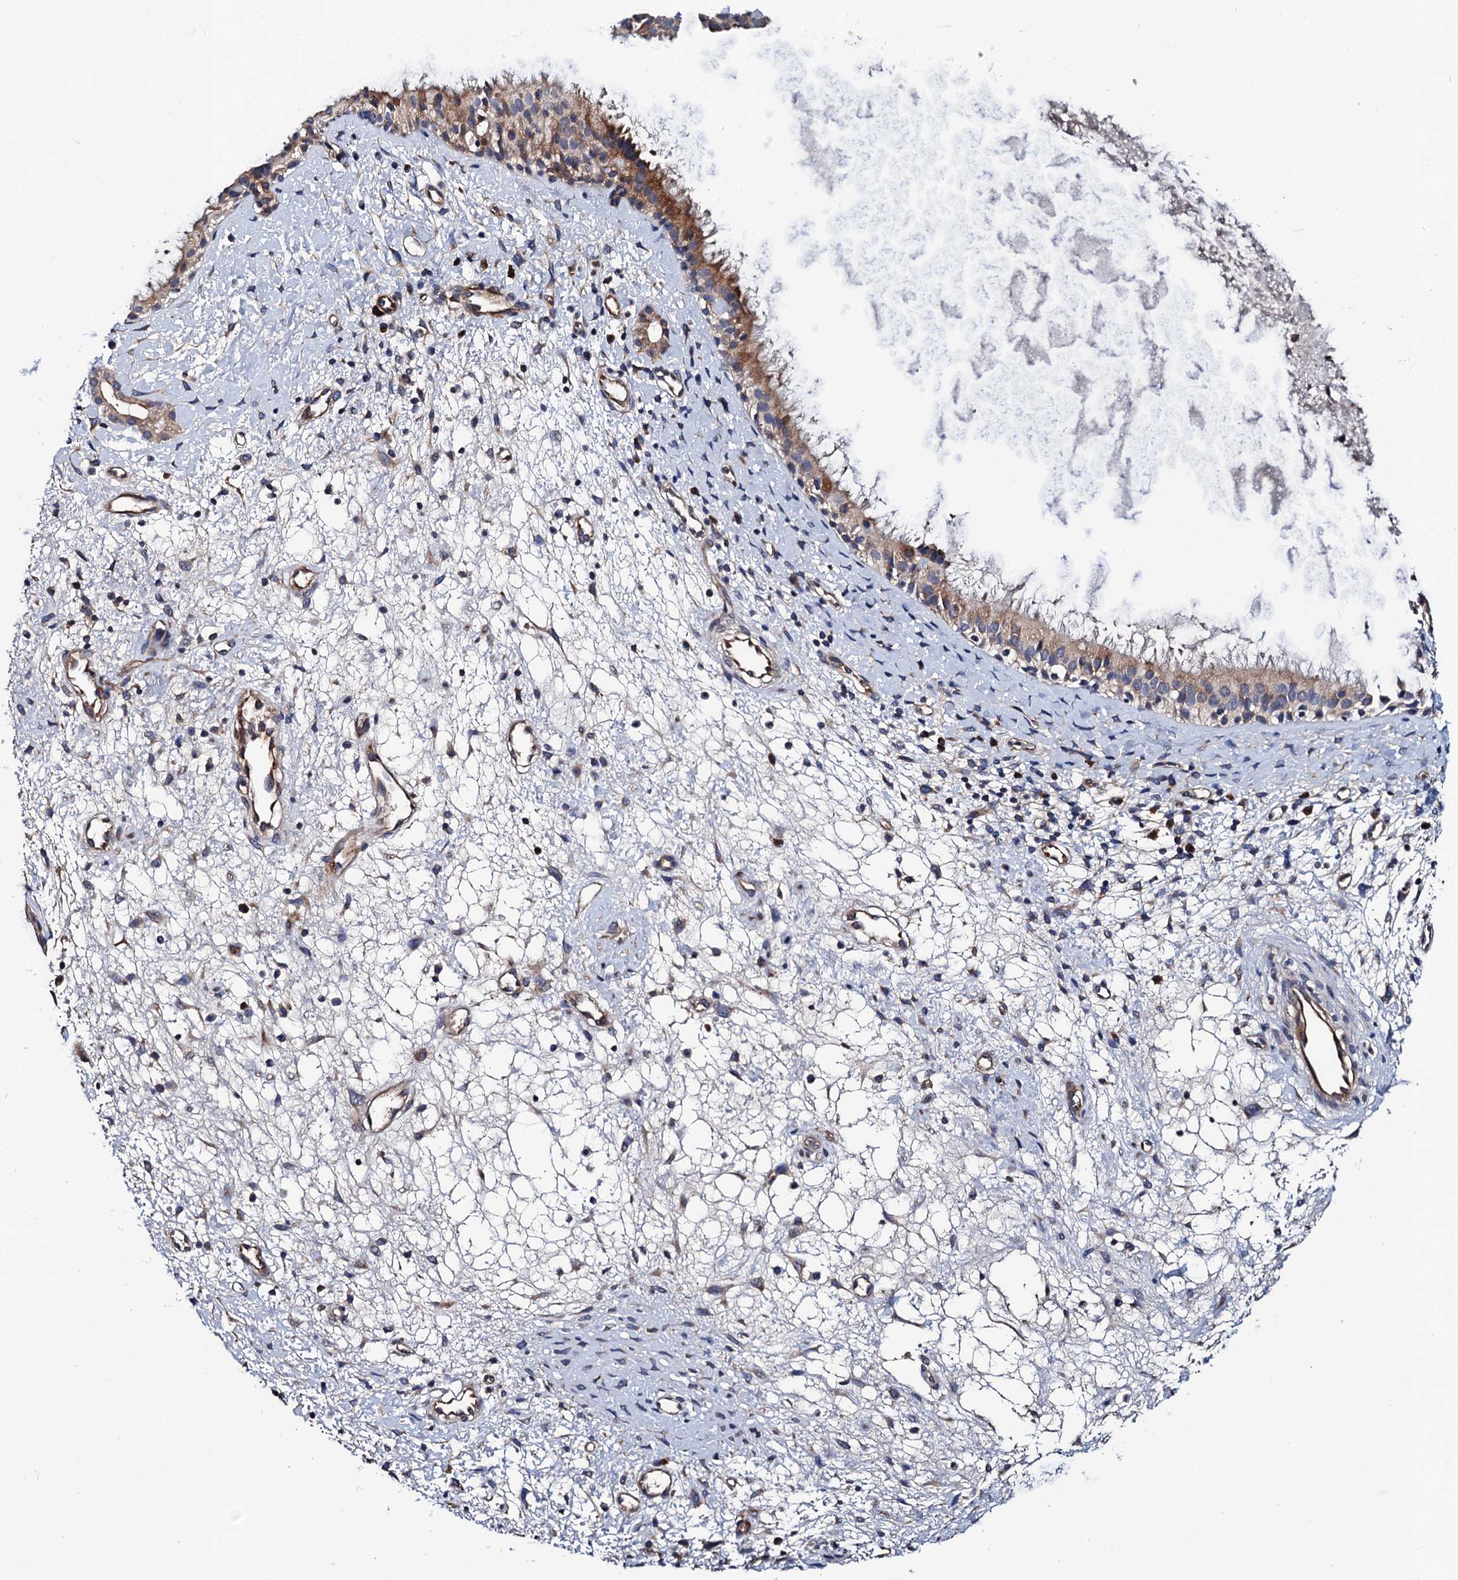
{"staining": {"intensity": "moderate", "quantity": "25%-75%", "location": "cytoplasmic/membranous"}, "tissue": "nasopharynx", "cell_type": "Respiratory epithelial cells", "image_type": "normal", "snomed": [{"axis": "morphology", "description": "Normal tissue, NOS"}, {"axis": "topography", "description": "Nasopharynx"}], "caption": "Brown immunohistochemical staining in benign human nasopharynx reveals moderate cytoplasmic/membranous staining in approximately 25%-75% of respiratory epithelial cells.", "gene": "TRMT112", "patient": {"sex": "male", "age": 22}}